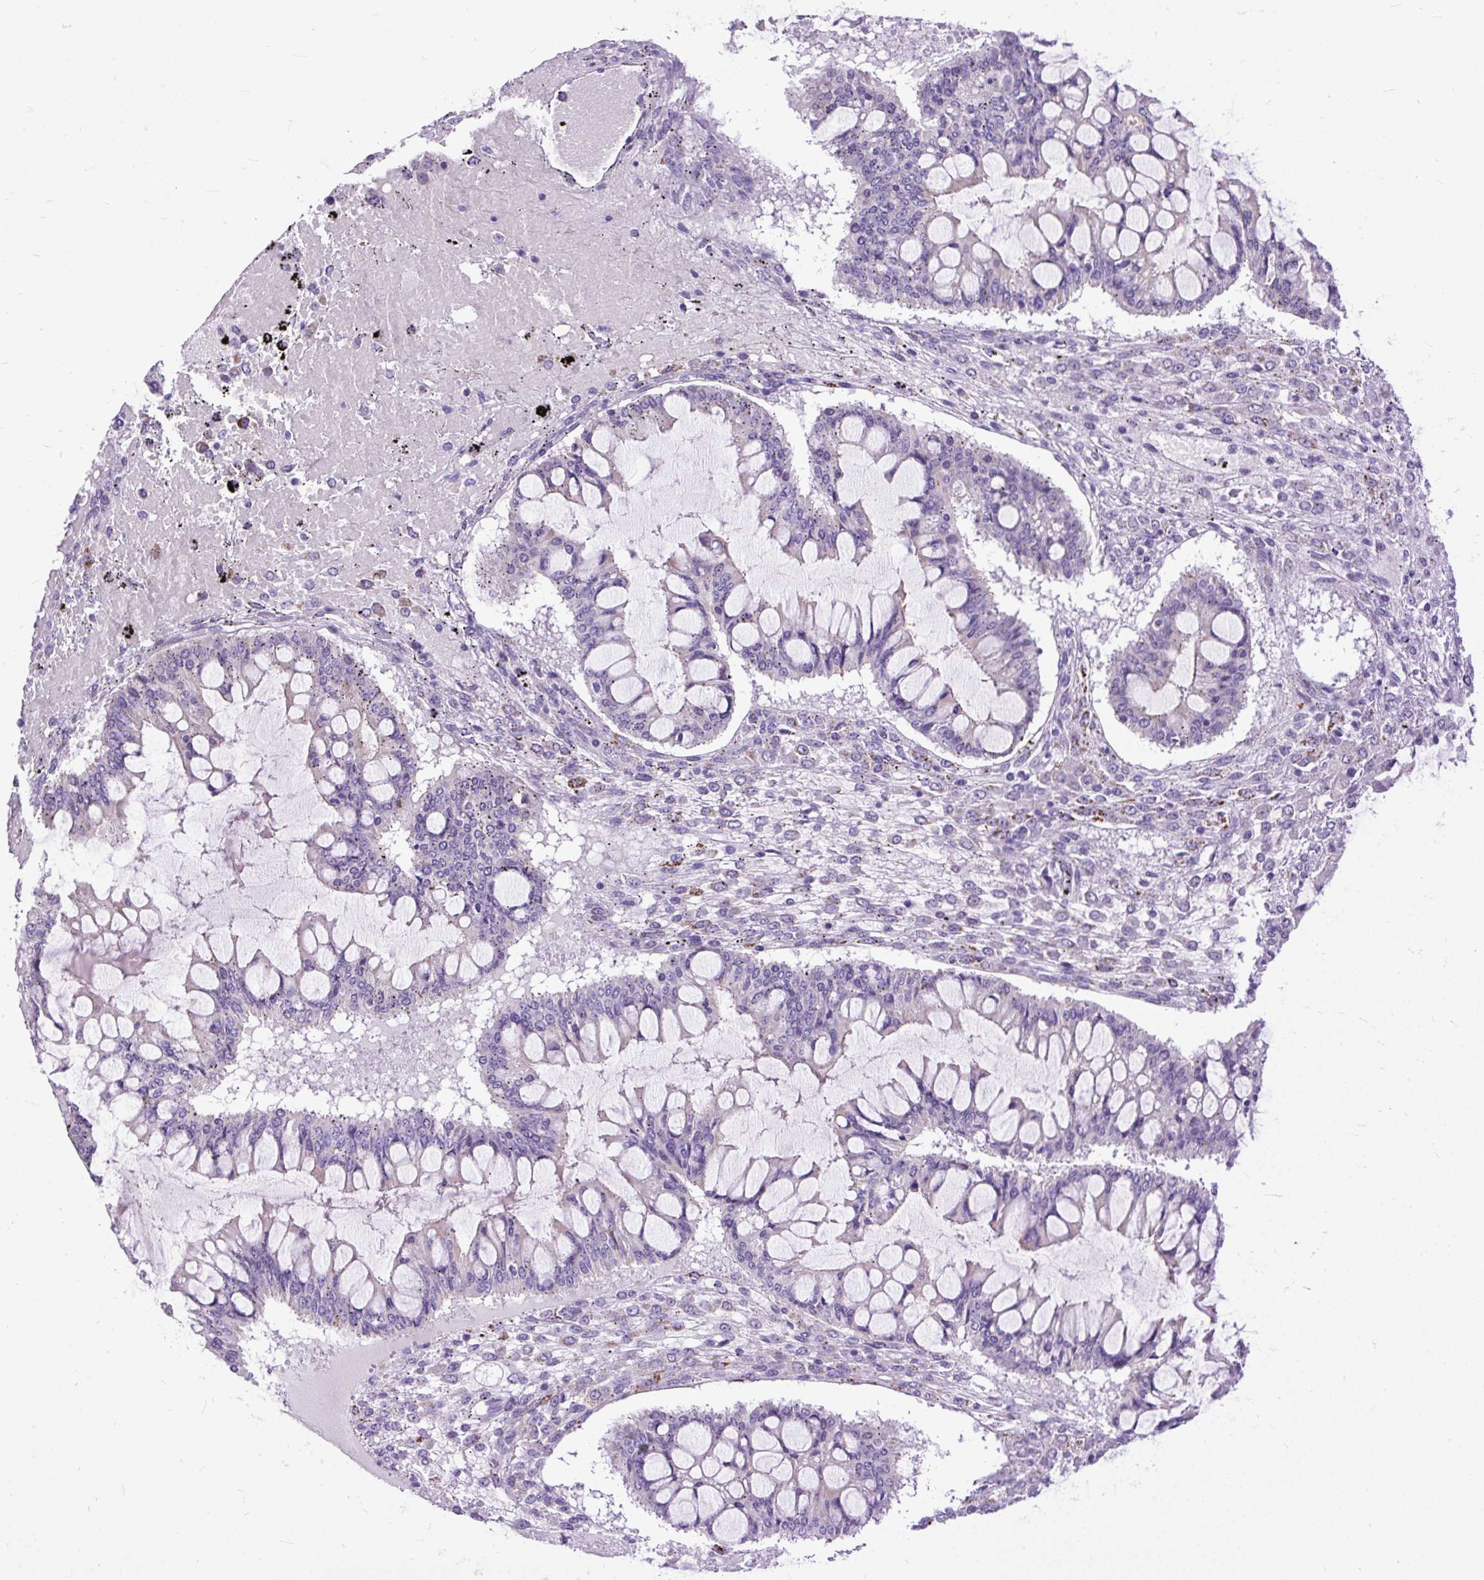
{"staining": {"intensity": "negative", "quantity": "none", "location": "none"}, "tissue": "ovarian cancer", "cell_type": "Tumor cells", "image_type": "cancer", "snomed": [{"axis": "morphology", "description": "Cystadenocarcinoma, mucinous, NOS"}, {"axis": "topography", "description": "Ovary"}], "caption": "Human ovarian cancer stained for a protein using immunohistochemistry (IHC) displays no expression in tumor cells.", "gene": "ZNF256", "patient": {"sex": "female", "age": 73}}